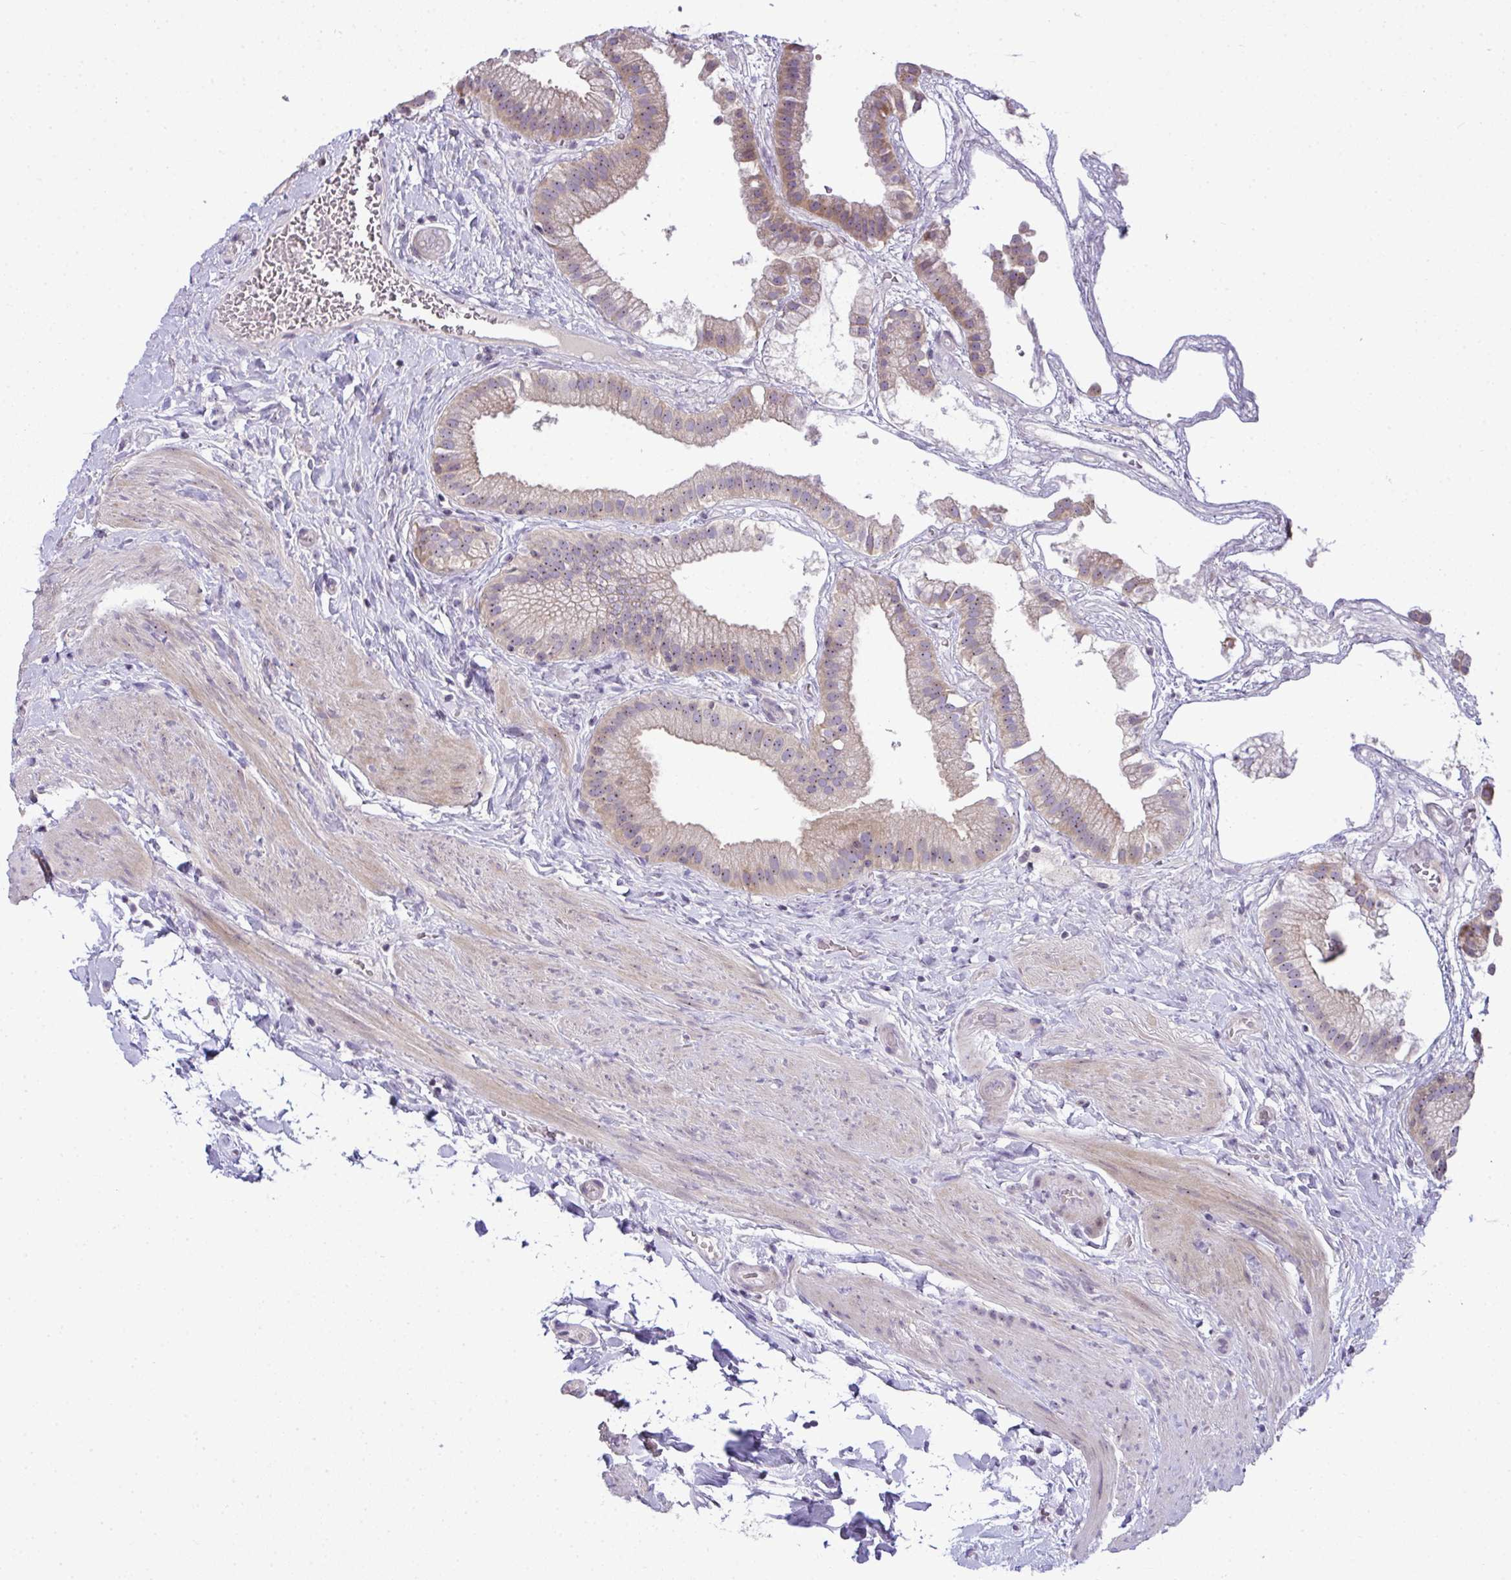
{"staining": {"intensity": "weak", "quantity": "25%-75%", "location": "cytoplasmic/membranous,nuclear"}, "tissue": "gallbladder", "cell_type": "Glandular cells", "image_type": "normal", "snomed": [{"axis": "morphology", "description": "Normal tissue, NOS"}, {"axis": "topography", "description": "Gallbladder"}], "caption": "Gallbladder stained with immunohistochemistry (IHC) shows weak cytoplasmic/membranous,nuclear staining in about 25%-75% of glandular cells.", "gene": "NT5C1A", "patient": {"sex": "female", "age": 63}}